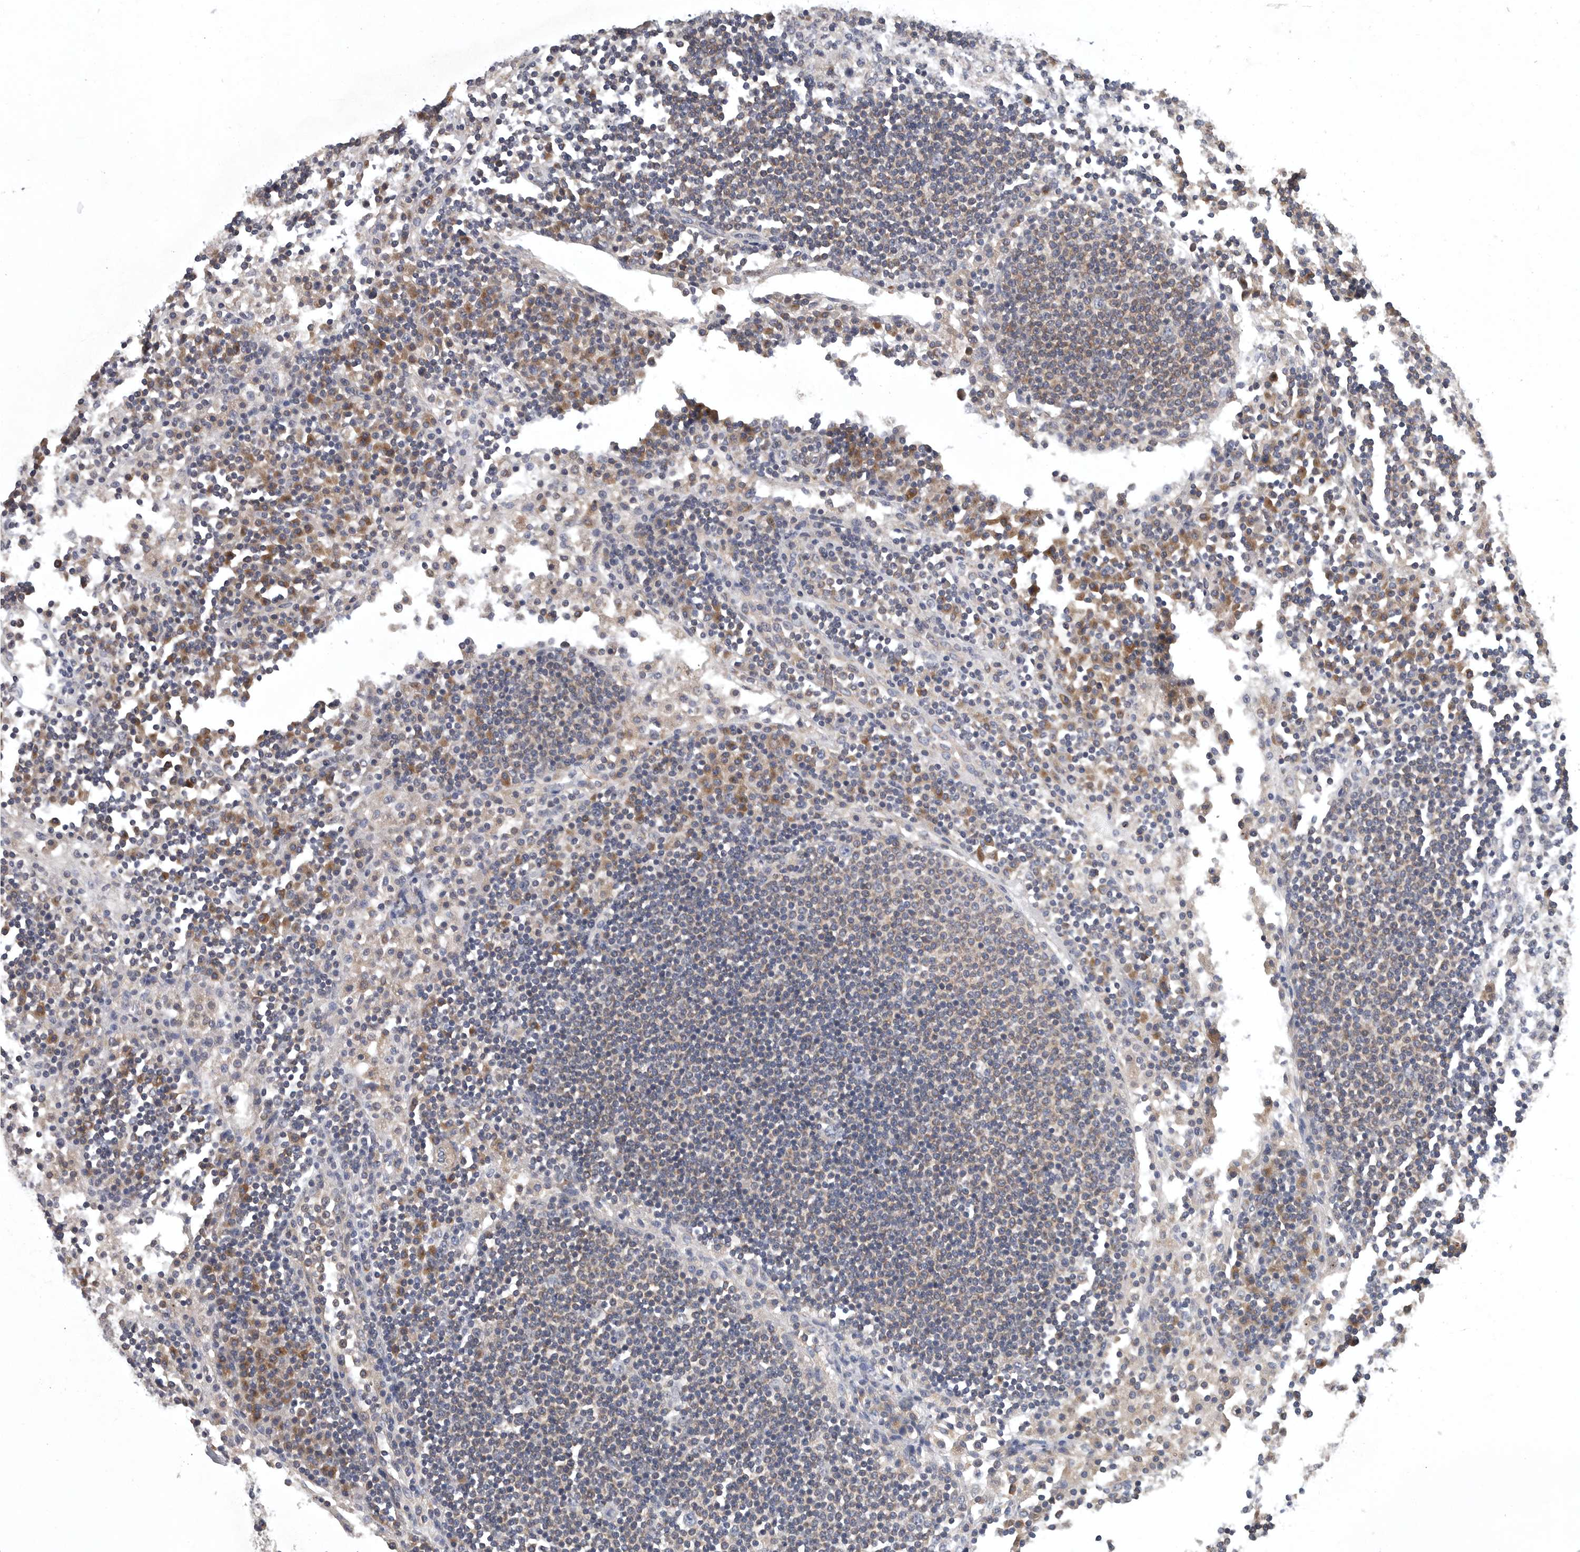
{"staining": {"intensity": "negative", "quantity": "none", "location": "none"}, "tissue": "lymph node", "cell_type": "Germinal center cells", "image_type": "normal", "snomed": [{"axis": "morphology", "description": "Normal tissue, NOS"}, {"axis": "topography", "description": "Lymph node"}], "caption": "Protein analysis of unremarkable lymph node demonstrates no significant expression in germinal center cells.", "gene": "OXR1", "patient": {"sex": "female", "age": 53}}